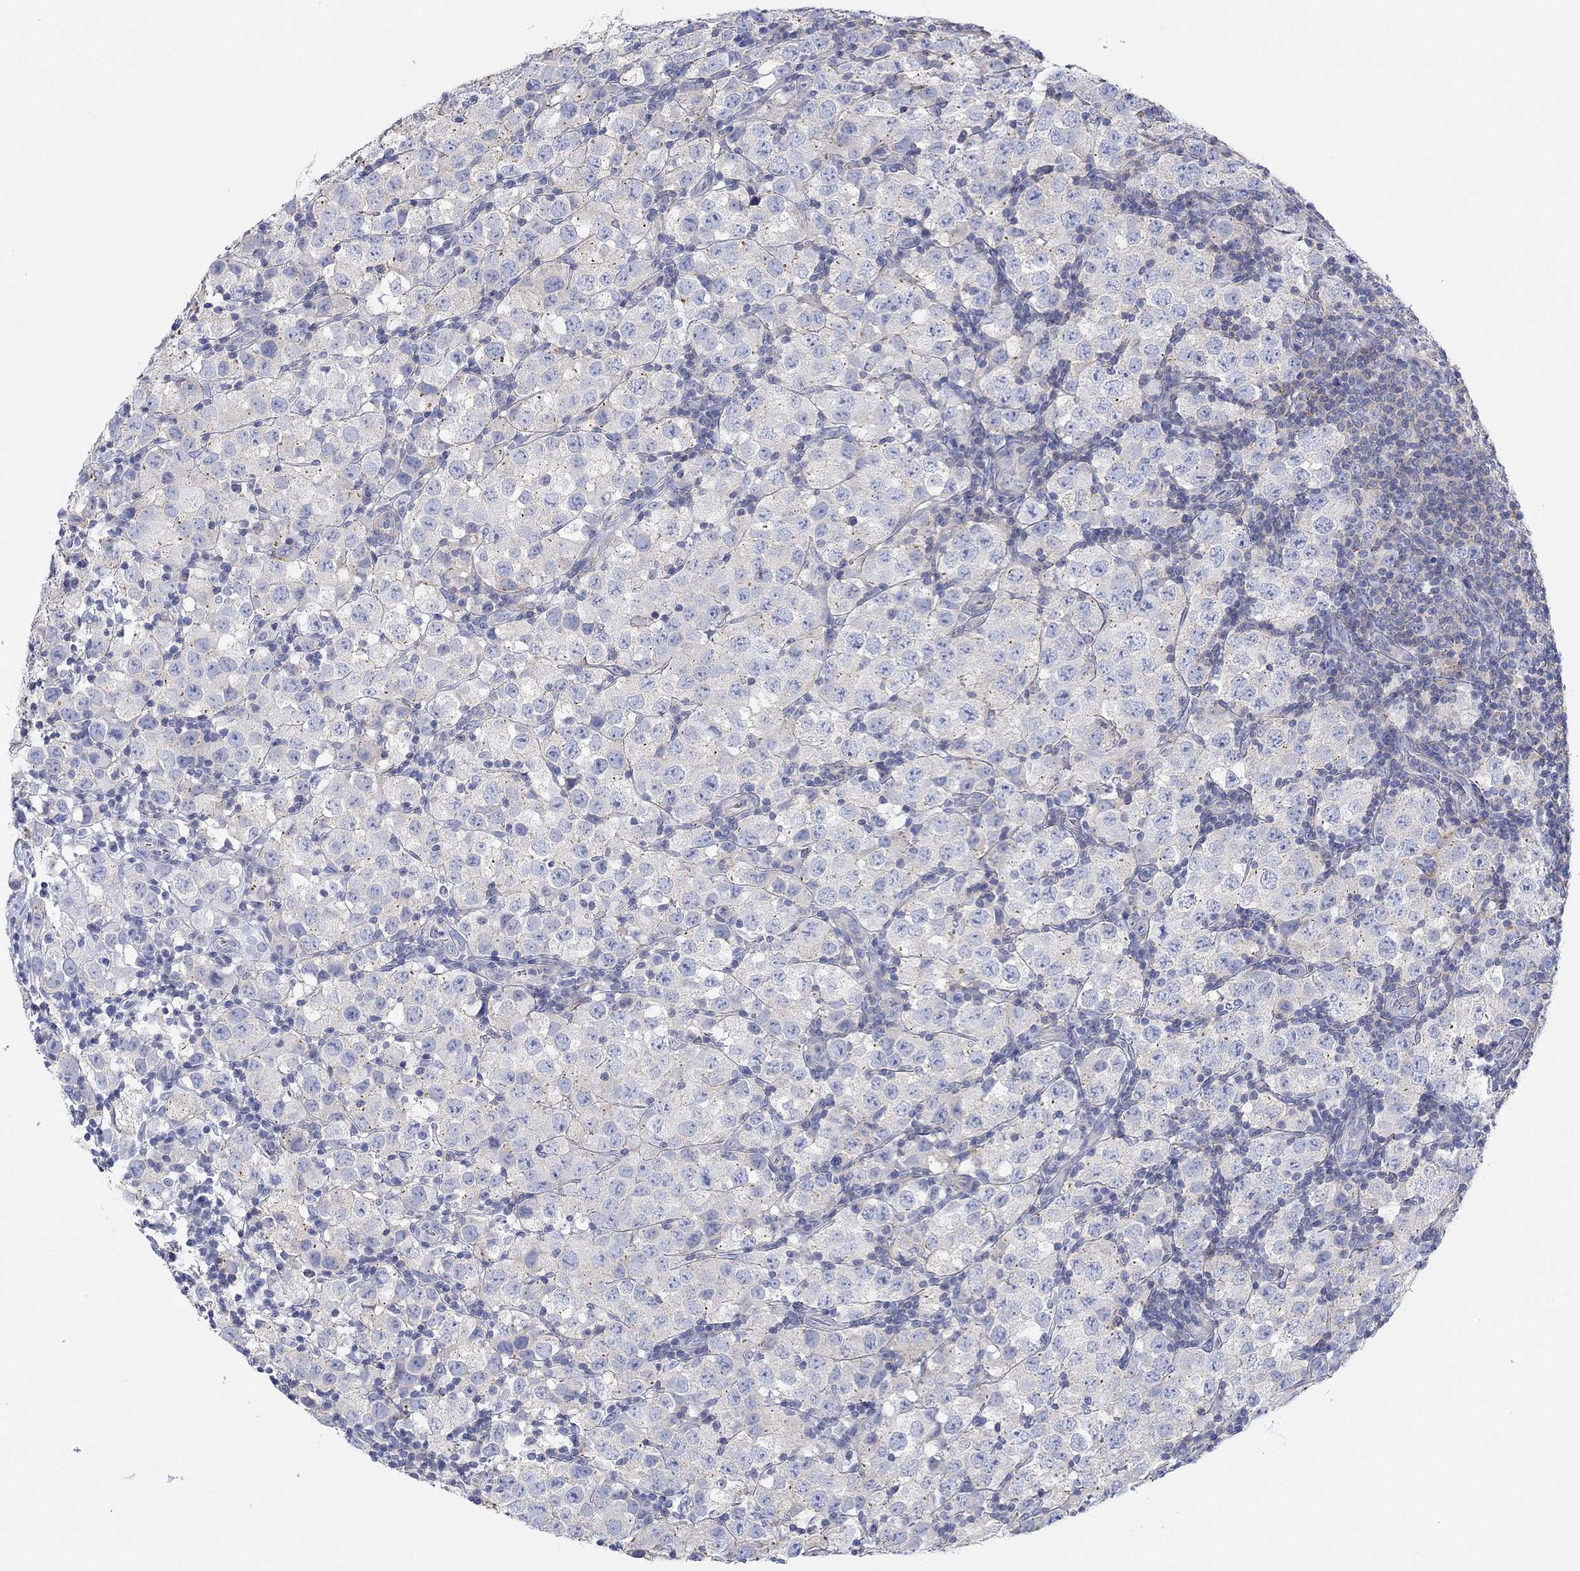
{"staining": {"intensity": "negative", "quantity": "none", "location": "none"}, "tissue": "testis cancer", "cell_type": "Tumor cells", "image_type": "cancer", "snomed": [{"axis": "morphology", "description": "Seminoma, NOS"}, {"axis": "topography", "description": "Testis"}], "caption": "Immunohistochemistry (IHC) image of neoplastic tissue: testis seminoma stained with DAB (3,3'-diaminobenzidine) displays no significant protein positivity in tumor cells.", "gene": "PPIL6", "patient": {"sex": "male", "age": 34}}